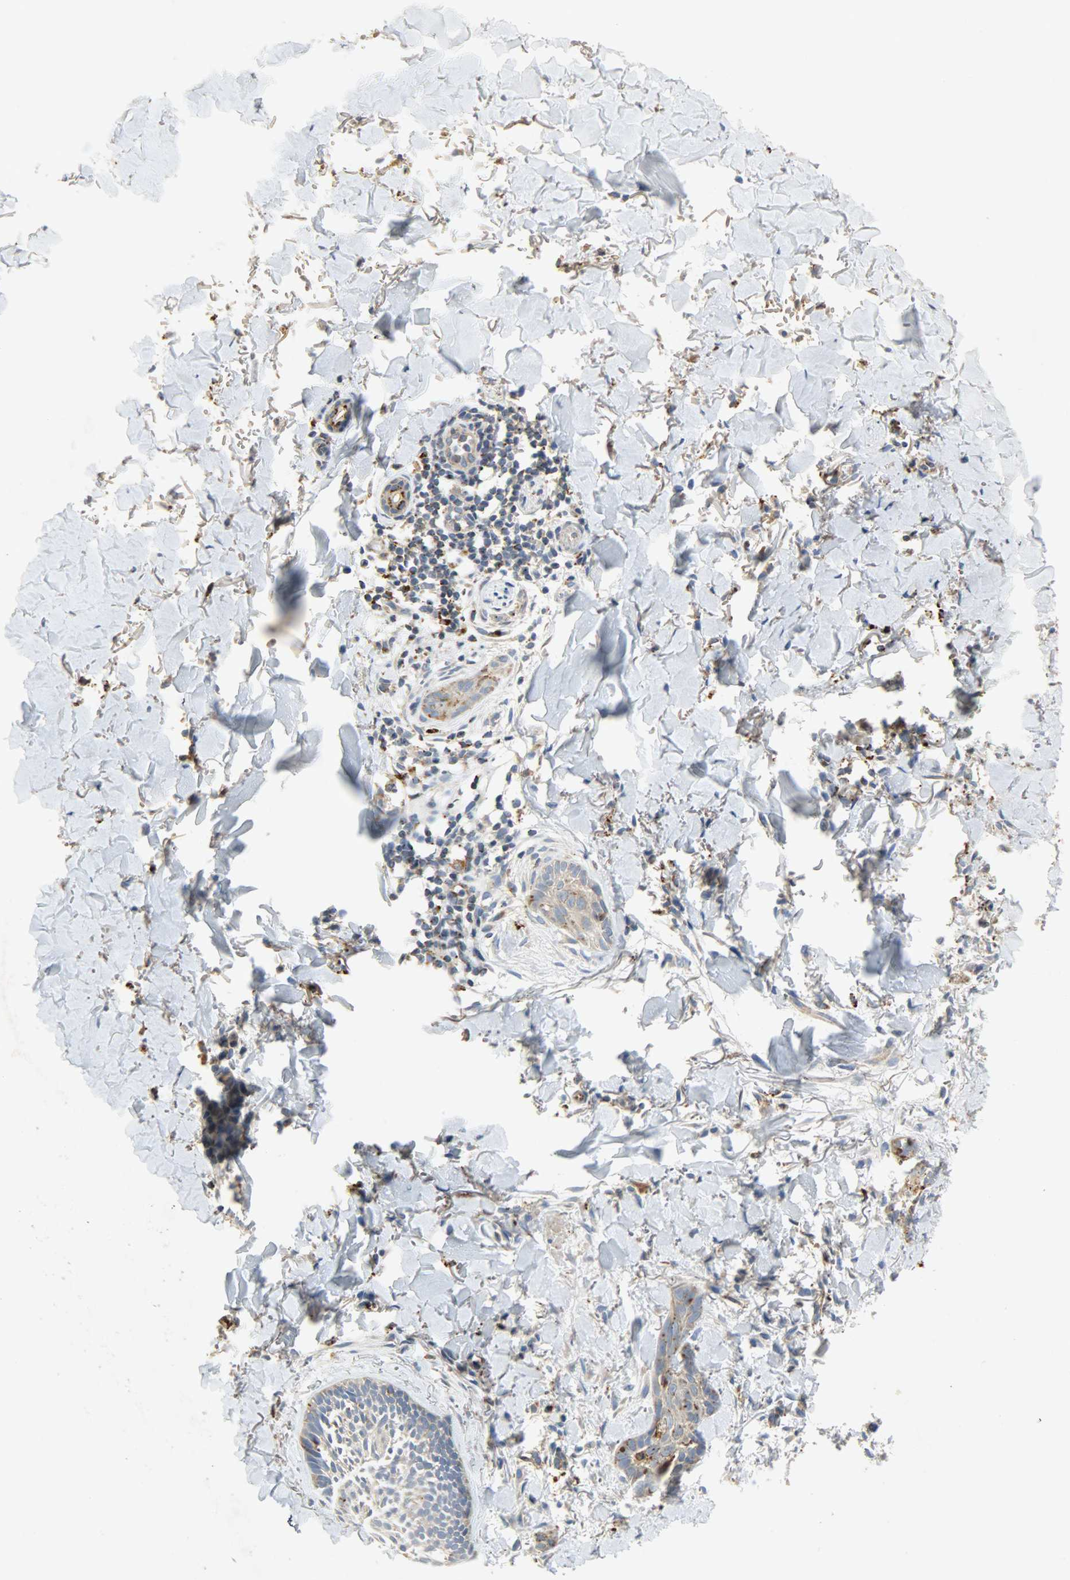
{"staining": {"intensity": "weak", "quantity": ">75%", "location": "cytoplasmic/membranous"}, "tissue": "skin cancer", "cell_type": "Tumor cells", "image_type": "cancer", "snomed": [{"axis": "morphology", "description": "Normal tissue, NOS"}, {"axis": "morphology", "description": "Basal cell carcinoma"}, {"axis": "topography", "description": "Skin"}], "caption": "A brown stain shows weak cytoplasmic/membranous staining of a protein in skin cancer (basal cell carcinoma) tumor cells.", "gene": "ASAH1", "patient": {"sex": "male", "age": 71}}